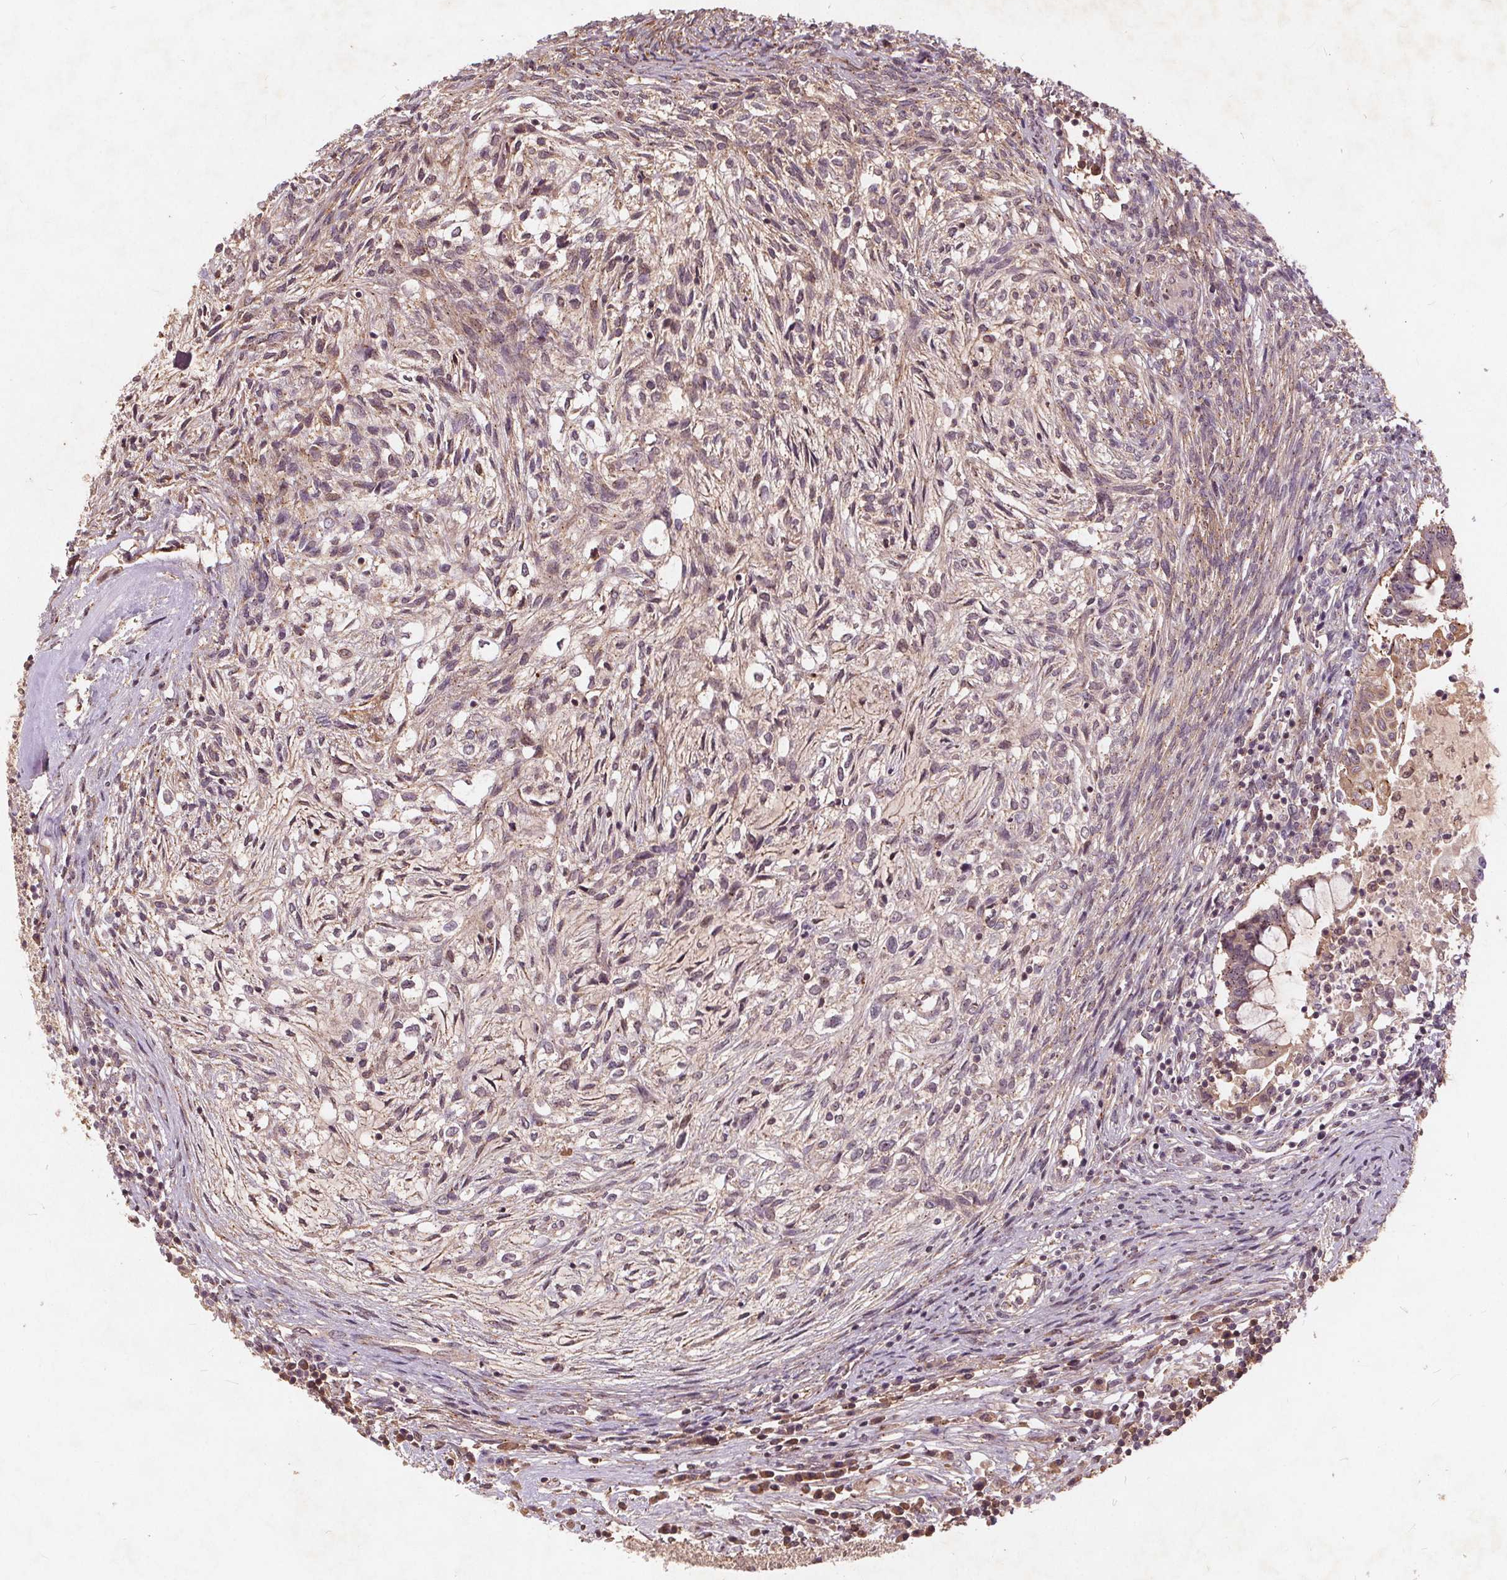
{"staining": {"intensity": "weak", "quantity": "25%-75%", "location": "cytoplasmic/membranous"}, "tissue": "testis cancer", "cell_type": "Tumor cells", "image_type": "cancer", "snomed": [{"axis": "morphology", "description": "Carcinoma, Embryonal, NOS"}, {"axis": "topography", "description": "Testis"}], "caption": "Protein staining of testis cancer (embryonal carcinoma) tissue displays weak cytoplasmic/membranous staining in approximately 25%-75% of tumor cells. (DAB (3,3'-diaminobenzidine) = brown stain, brightfield microscopy at high magnification).", "gene": "CSNK1G2", "patient": {"sex": "male", "age": 37}}